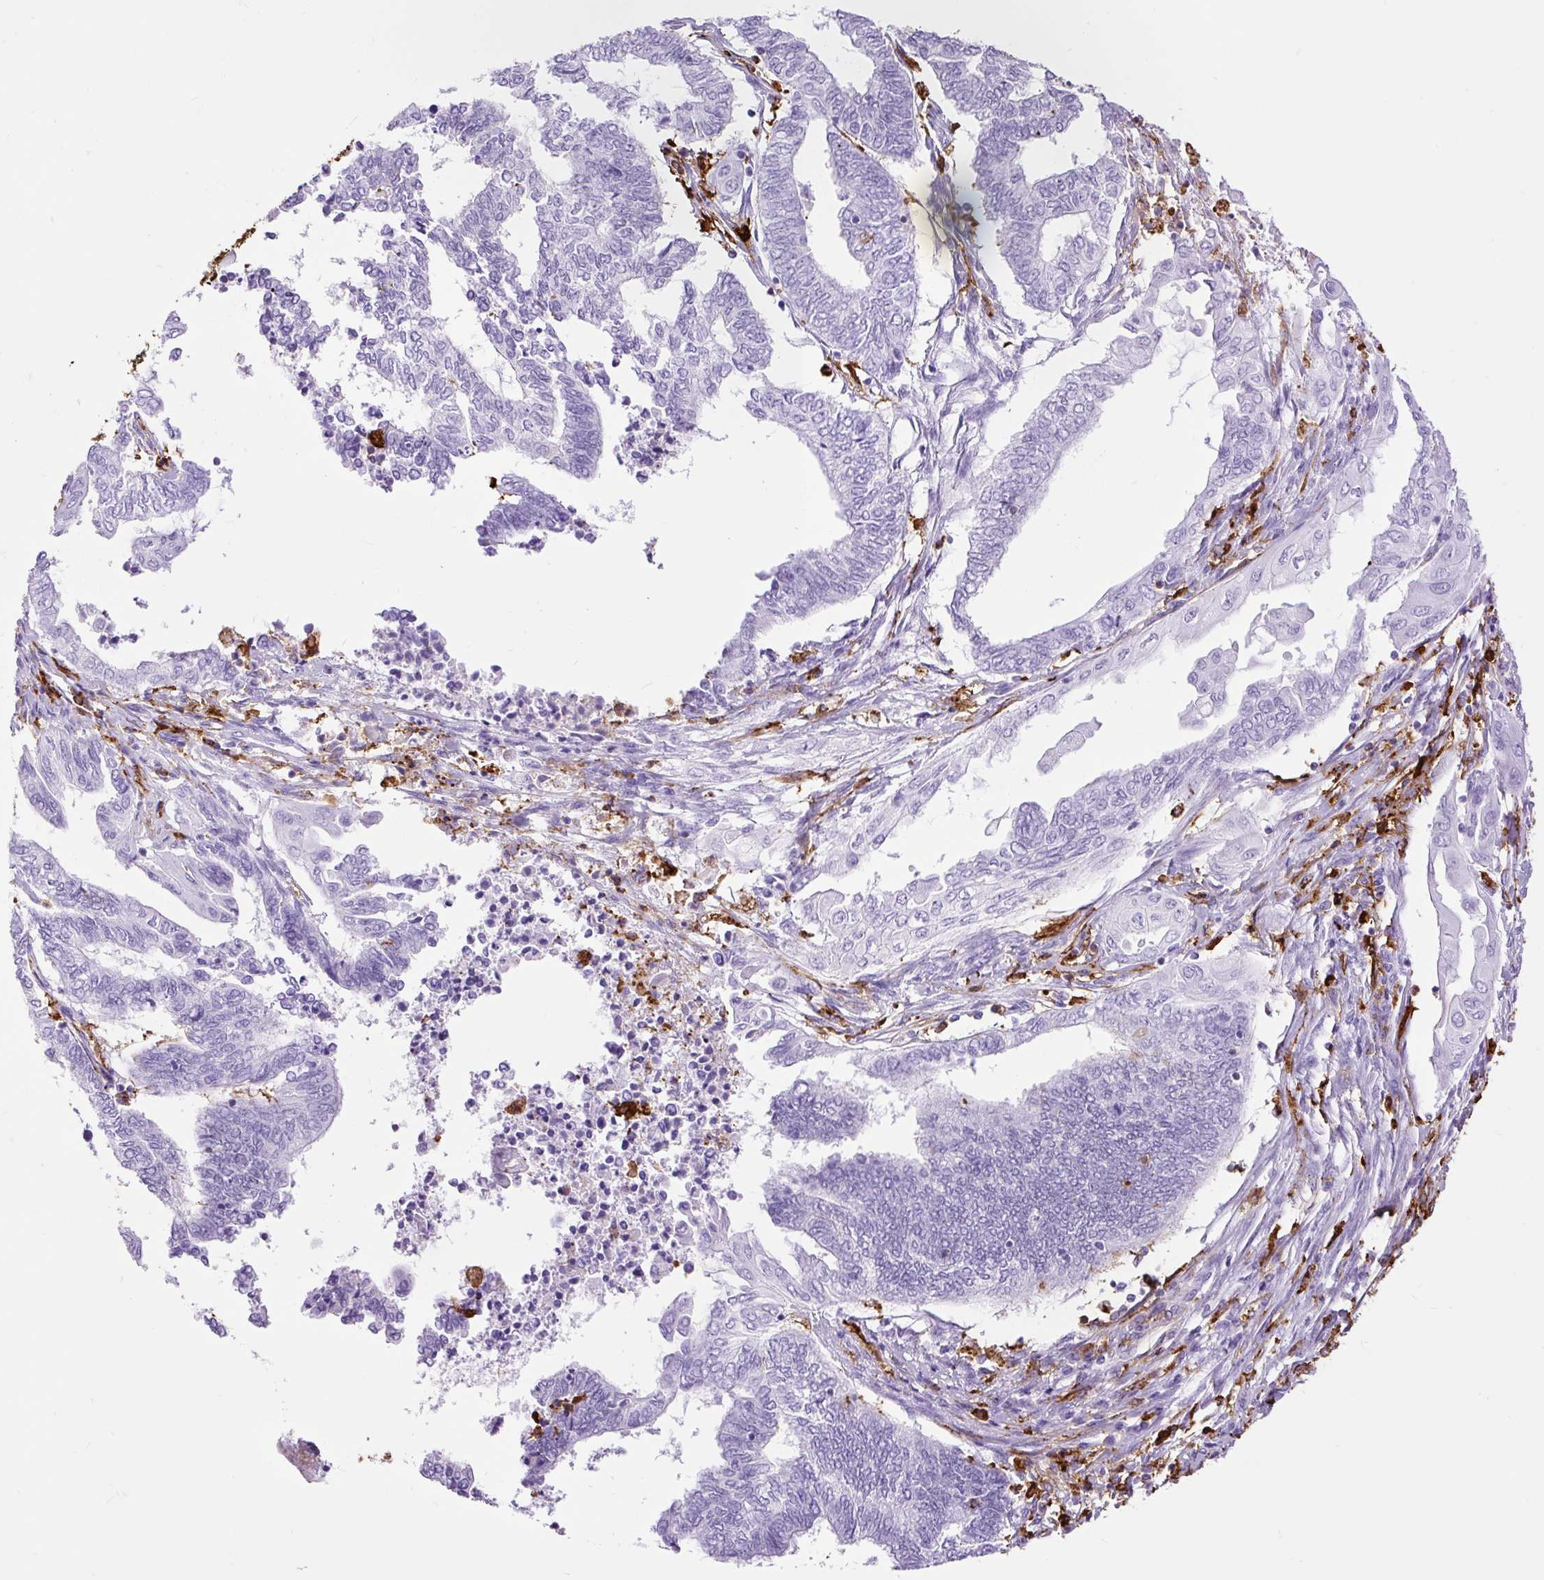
{"staining": {"intensity": "negative", "quantity": "none", "location": "none"}, "tissue": "endometrial cancer", "cell_type": "Tumor cells", "image_type": "cancer", "snomed": [{"axis": "morphology", "description": "Adenocarcinoma, NOS"}, {"axis": "topography", "description": "Uterus"}, {"axis": "topography", "description": "Endometrium"}], "caption": "Micrograph shows no protein expression in tumor cells of adenocarcinoma (endometrial) tissue. (DAB (3,3'-diaminobenzidine) immunohistochemistry (IHC), high magnification).", "gene": "HLA-DRA", "patient": {"sex": "female", "age": 70}}